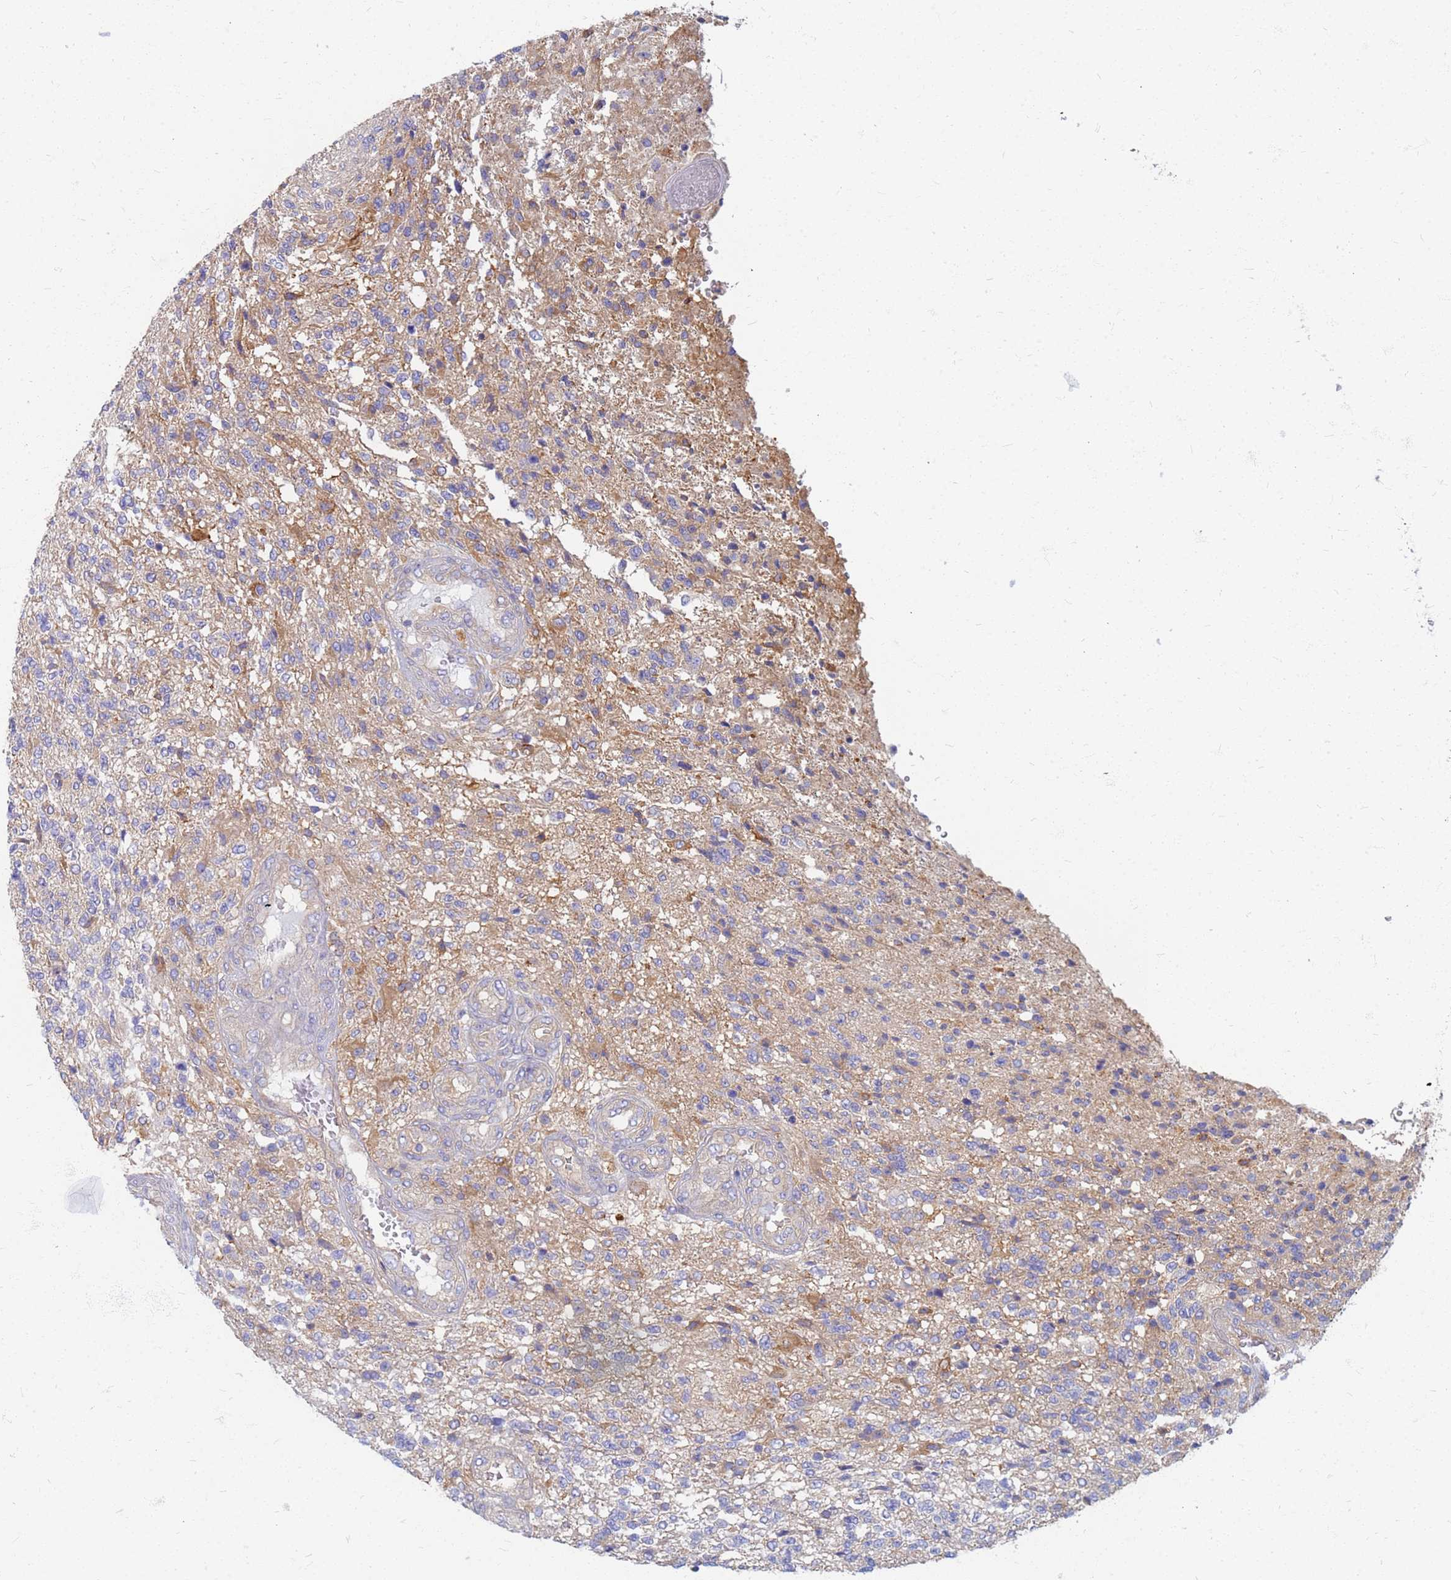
{"staining": {"intensity": "moderate", "quantity": "<25%", "location": "cytoplasmic/membranous"}, "tissue": "glioma", "cell_type": "Tumor cells", "image_type": "cancer", "snomed": [{"axis": "morphology", "description": "Glioma, malignant, High grade"}, {"axis": "topography", "description": "Brain"}], "caption": "The photomicrograph displays staining of glioma, revealing moderate cytoplasmic/membranous protein expression (brown color) within tumor cells.", "gene": "EEA1", "patient": {"sex": "male", "age": 56}}